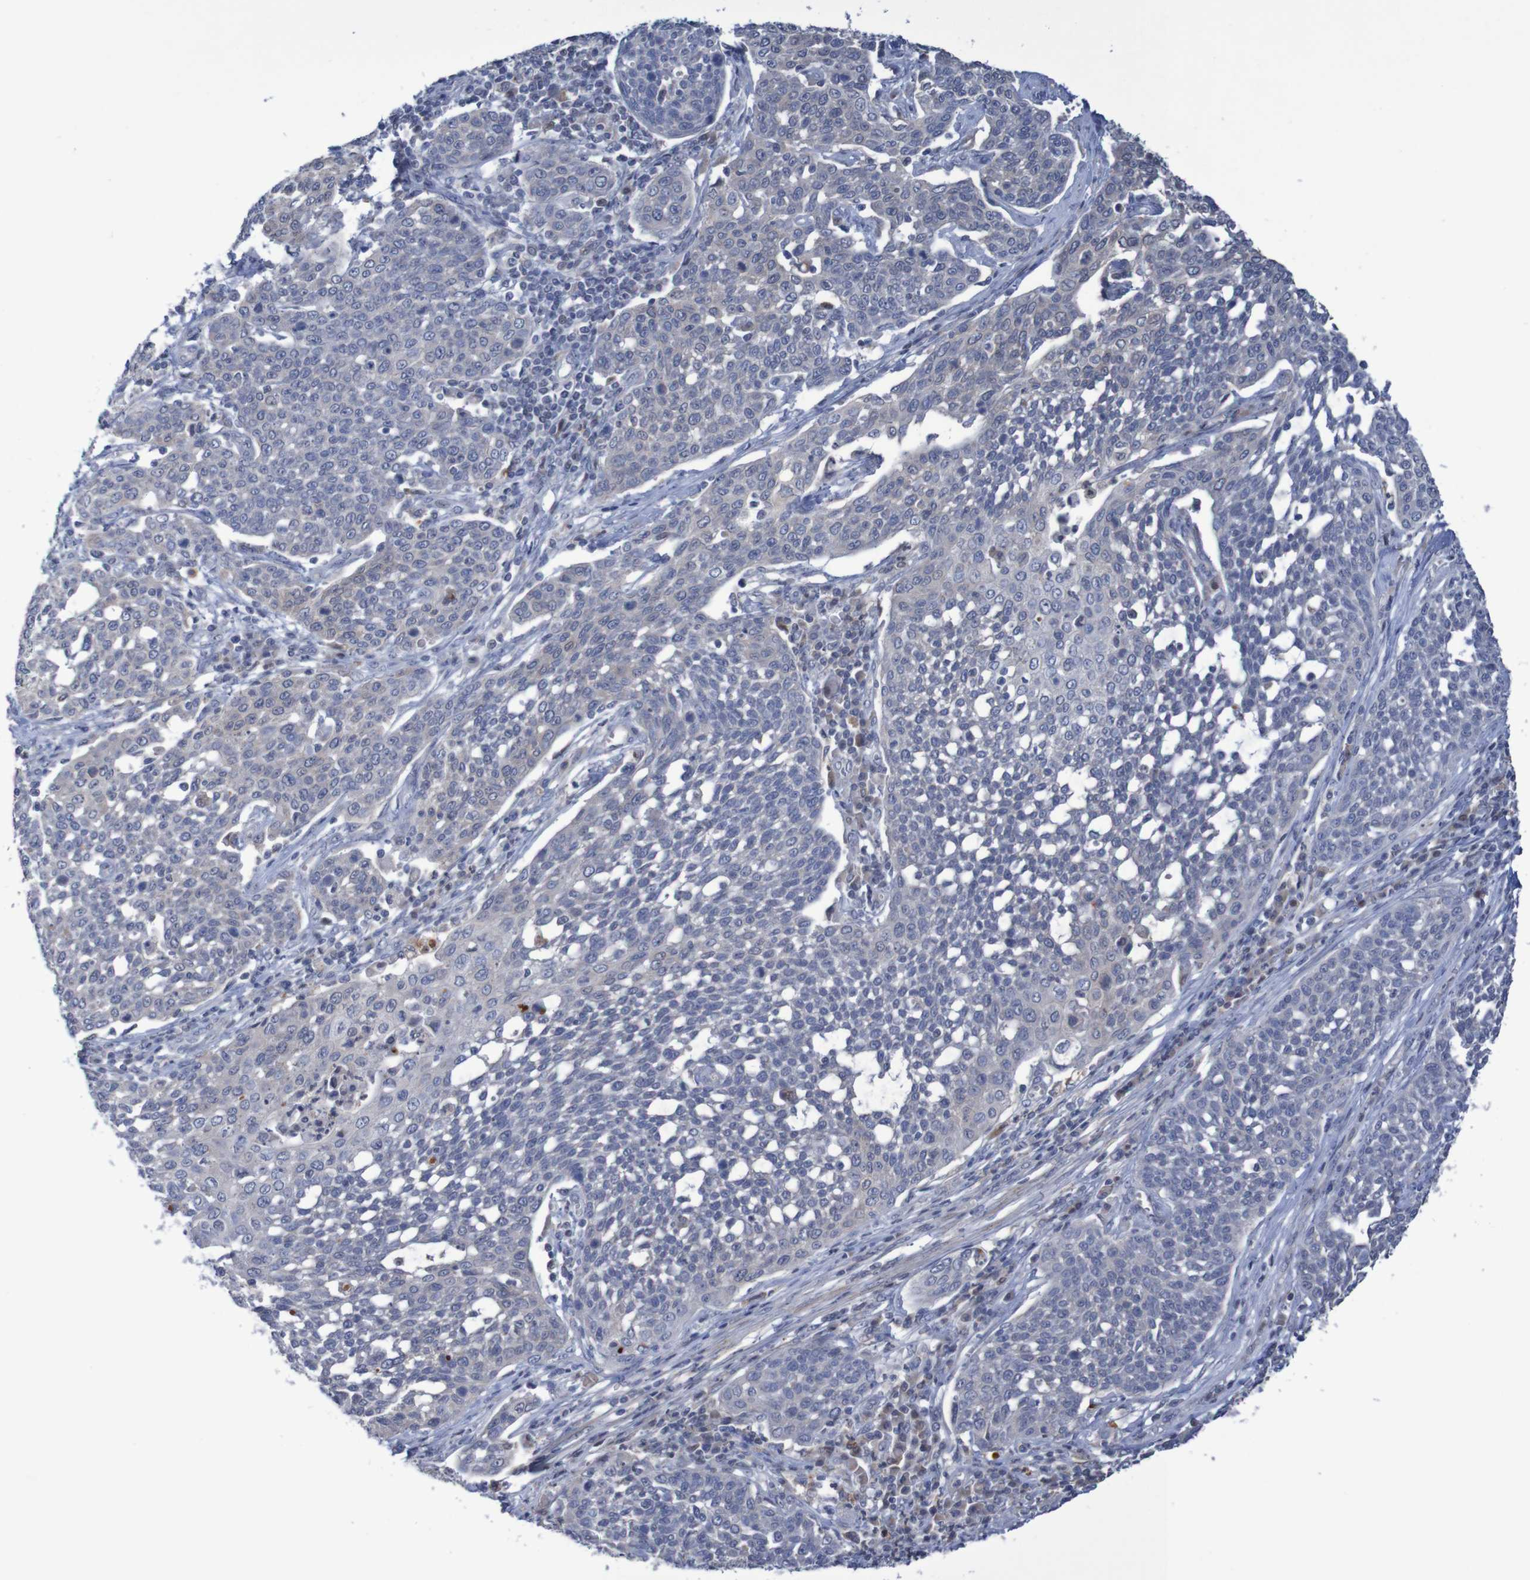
{"staining": {"intensity": "negative", "quantity": "none", "location": "none"}, "tissue": "cervical cancer", "cell_type": "Tumor cells", "image_type": "cancer", "snomed": [{"axis": "morphology", "description": "Squamous cell carcinoma, NOS"}, {"axis": "topography", "description": "Cervix"}], "caption": "A high-resolution histopathology image shows immunohistochemistry (IHC) staining of squamous cell carcinoma (cervical), which reveals no significant expression in tumor cells.", "gene": "FBP2", "patient": {"sex": "female", "age": 34}}